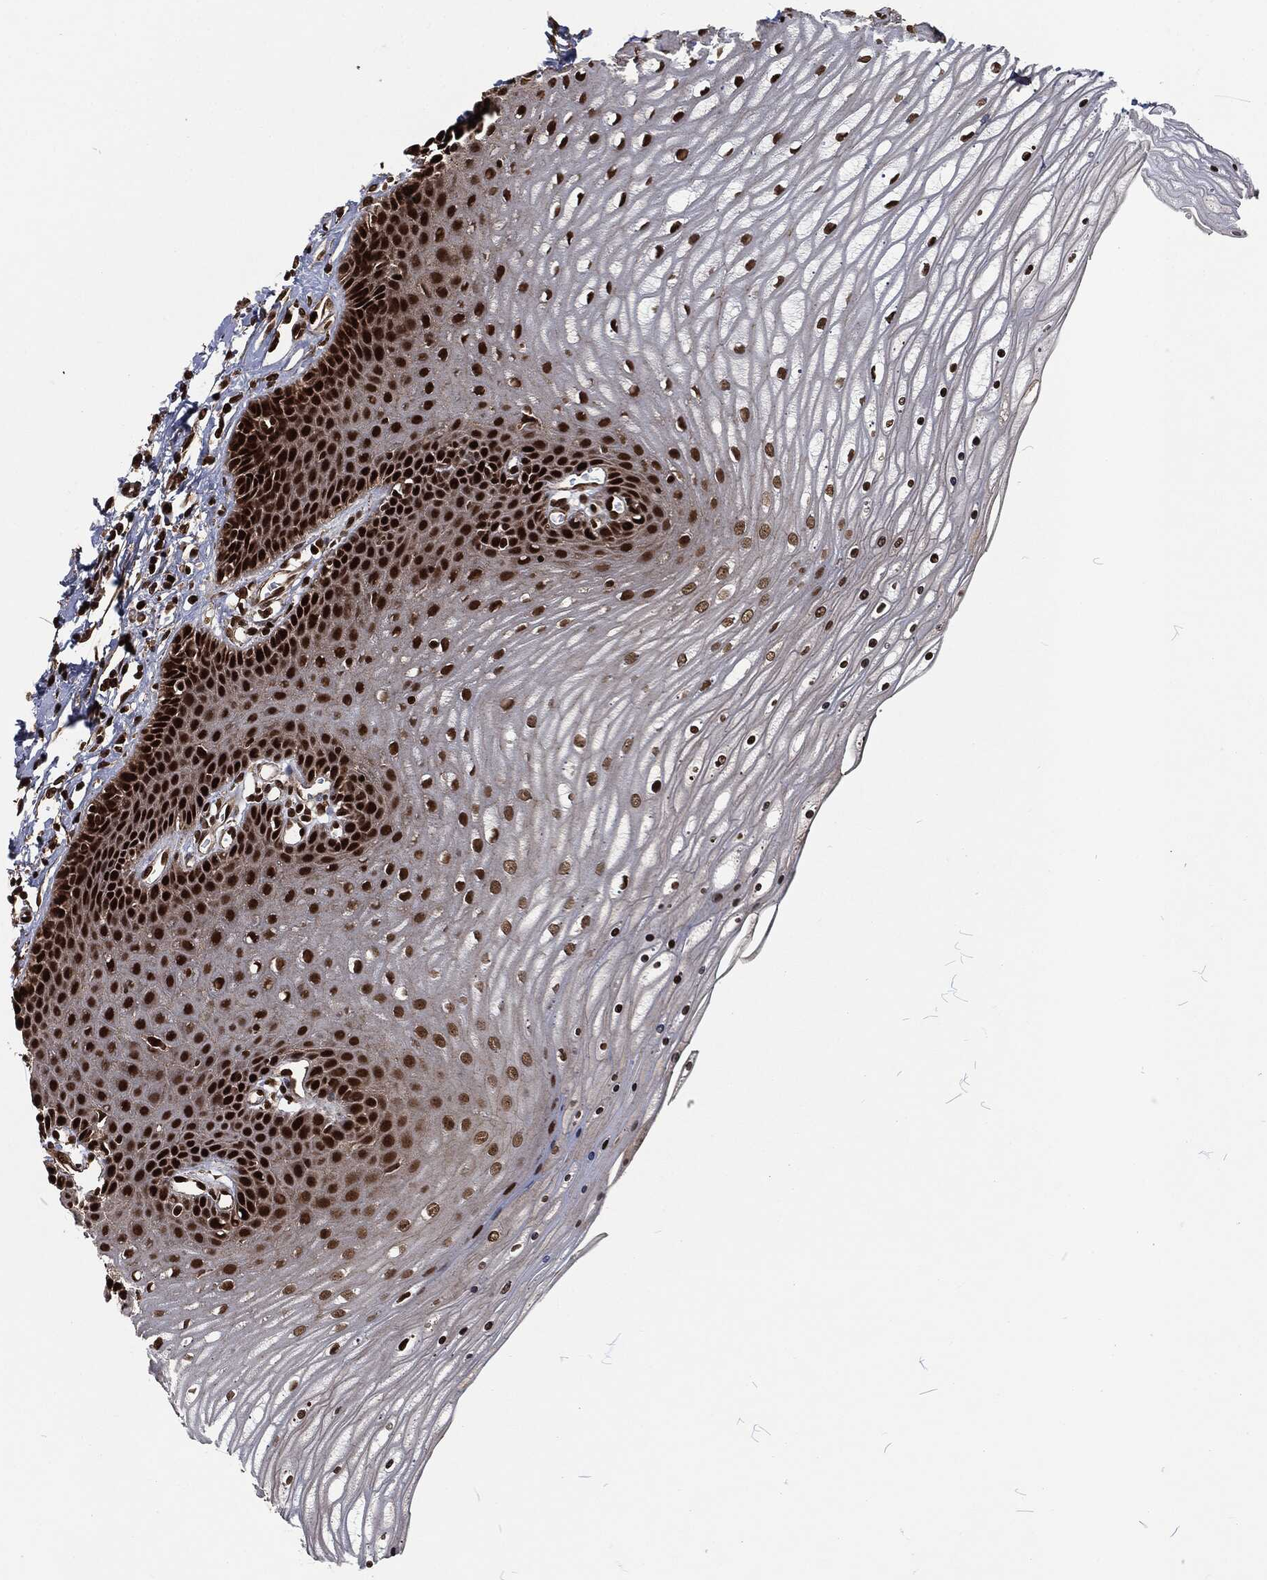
{"staining": {"intensity": "strong", "quantity": ">75%", "location": "nuclear"}, "tissue": "cervix", "cell_type": "Glandular cells", "image_type": "normal", "snomed": [{"axis": "morphology", "description": "Normal tissue, NOS"}, {"axis": "topography", "description": "Cervix"}], "caption": "The photomicrograph demonstrates immunohistochemical staining of benign cervix. There is strong nuclear staining is appreciated in approximately >75% of glandular cells. Nuclei are stained in blue.", "gene": "NGRN", "patient": {"sex": "female", "age": 35}}